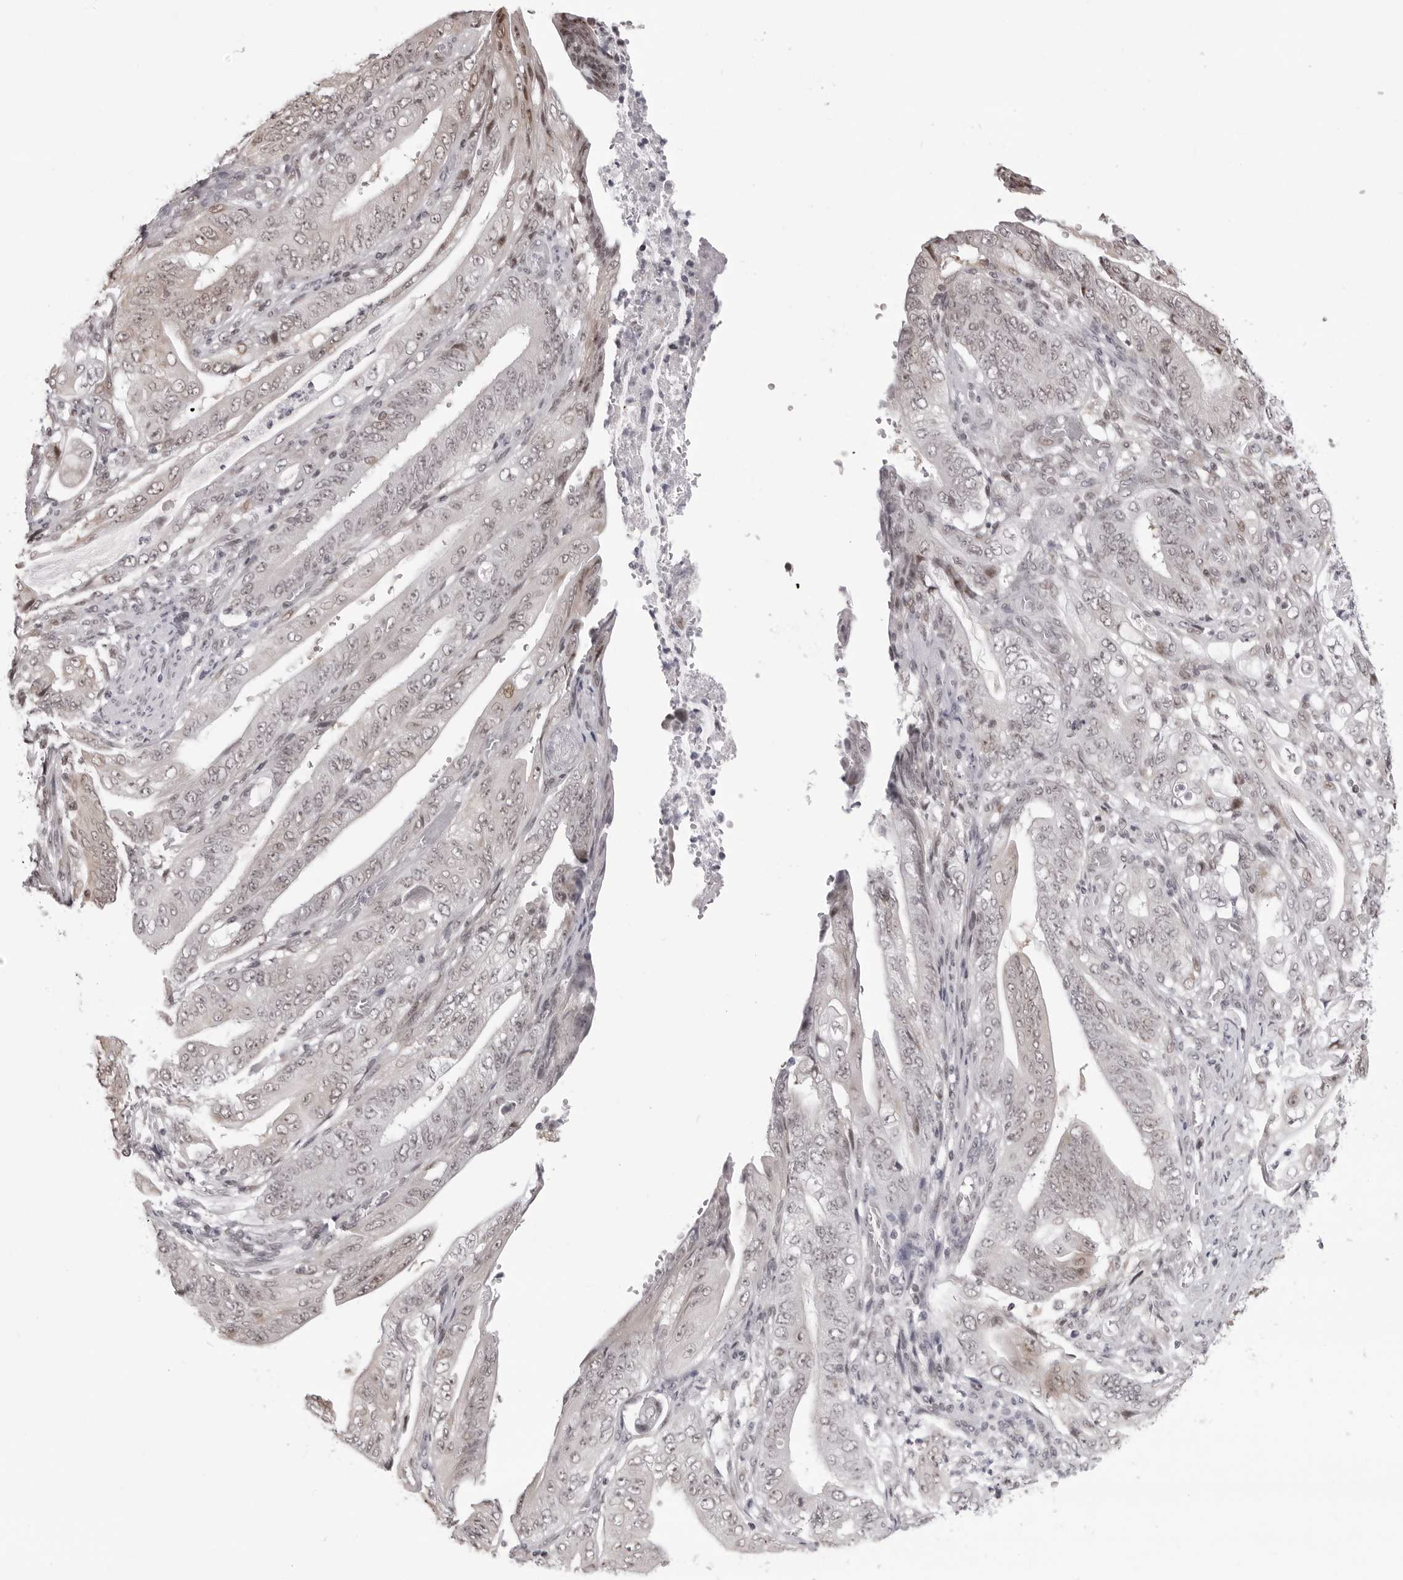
{"staining": {"intensity": "negative", "quantity": "none", "location": "none"}, "tissue": "stomach cancer", "cell_type": "Tumor cells", "image_type": "cancer", "snomed": [{"axis": "morphology", "description": "Adenocarcinoma, NOS"}, {"axis": "topography", "description": "Stomach"}], "caption": "Tumor cells are negative for protein expression in human stomach cancer (adenocarcinoma).", "gene": "PHF3", "patient": {"sex": "female", "age": 73}}